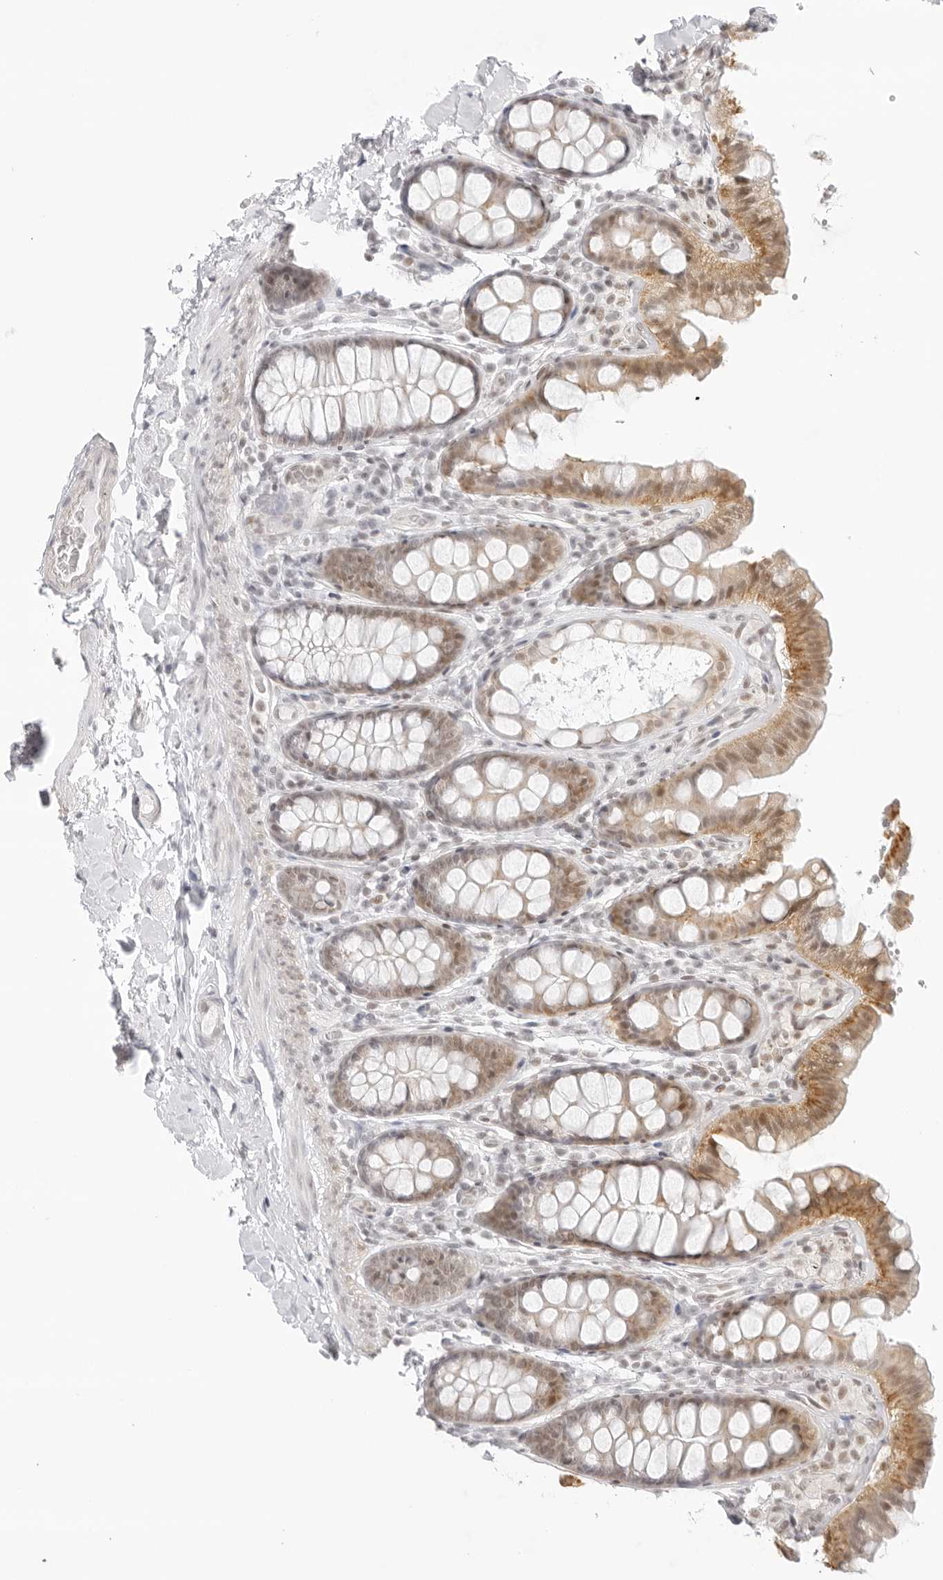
{"staining": {"intensity": "negative", "quantity": "none", "location": "none"}, "tissue": "colon", "cell_type": "Endothelial cells", "image_type": "normal", "snomed": [{"axis": "morphology", "description": "Normal tissue, NOS"}, {"axis": "topography", "description": "Colon"}, {"axis": "topography", "description": "Peripheral nerve tissue"}], "caption": "A high-resolution micrograph shows immunohistochemistry (IHC) staining of benign colon, which demonstrates no significant staining in endothelial cells. (DAB IHC, high magnification).", "gene": "TCIM", "patient": {"sex": "female", "age": 61}}